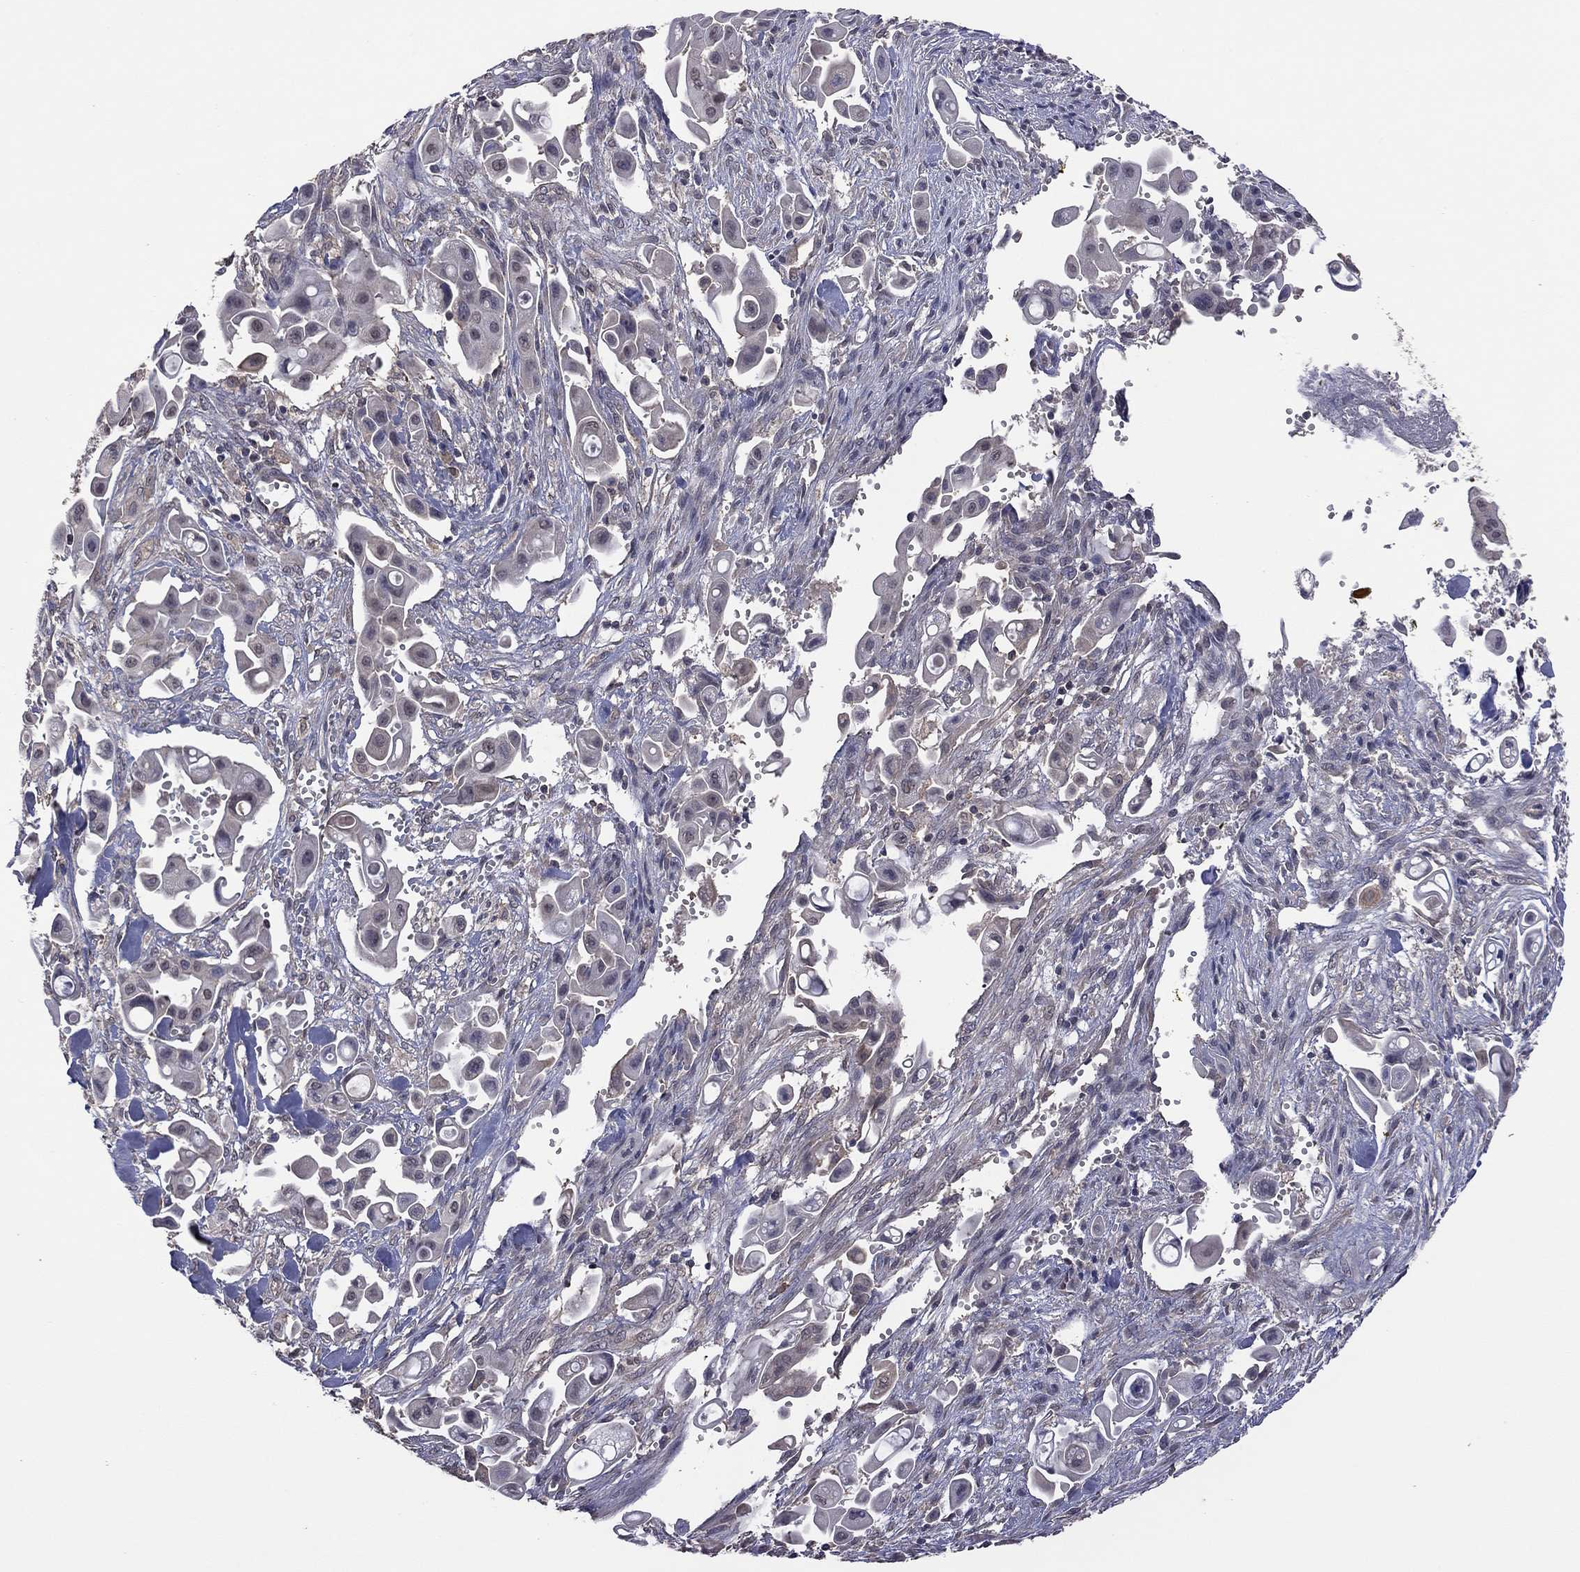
{"staining": {"intensity": "negative", "quantity": "none", "location": "none"}, "tissue": "pancreatic cancer", "cell_type": "Tumor cells", "image_type": "cancer", "snomed": [{"axis": "morphology", "description": "Adenocarcinoma, NOS"}, {"axis": "topography", "description": "Pancreas"}], "caption": "Tumor cells show no significant protein expression in pancreatic adenocarcinoma.", "gene": "TSNARE1", "patient": {"sex": "male", "age": 50}}